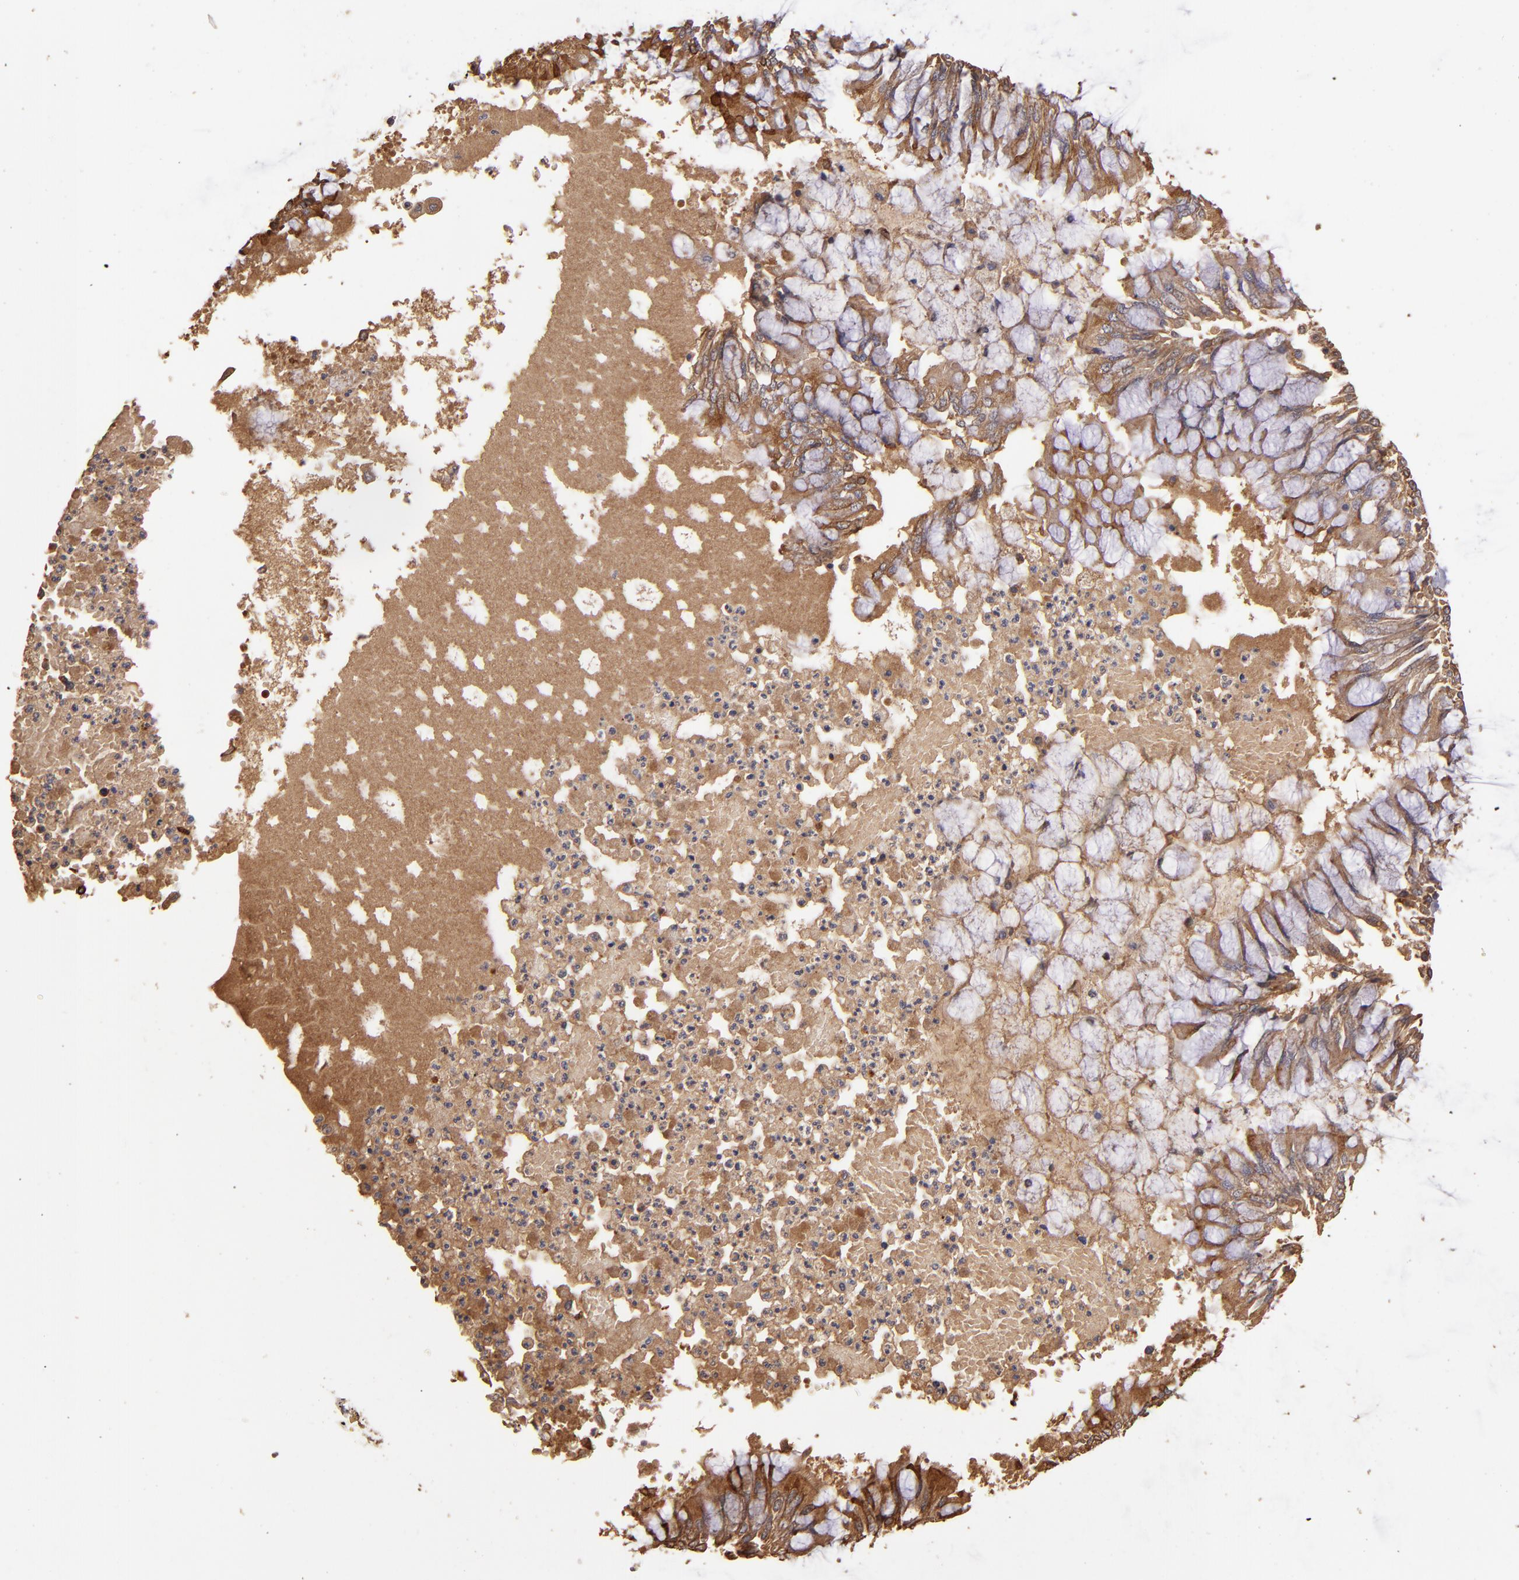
{"staining": {"intensity": "moderate", "quantity": ">75%", "location": "cytoplasmic/membranous"}, "tissue": "bronchus", "cell_type": "Respiratory epithelial cells", "image_type": "normal", "snomed": [{"axis": "morphology", "description": "Normal tissue, NOS"}, {"axis": "topography", "description": "Cartilage tissue"}, {"axis": "topography", "description": "Bronchus"}, {"axis": "topography", "description": "Lung"}], "caption": "About >75% of respiratory epithelial cells in unremarkable bronchus exhibit moderate cytoplasmic/membranous protein staining as visualized by brown immunohistochemical staining.", "gene": "SRRD", "patient": {"sex": "female", "age": 49}}